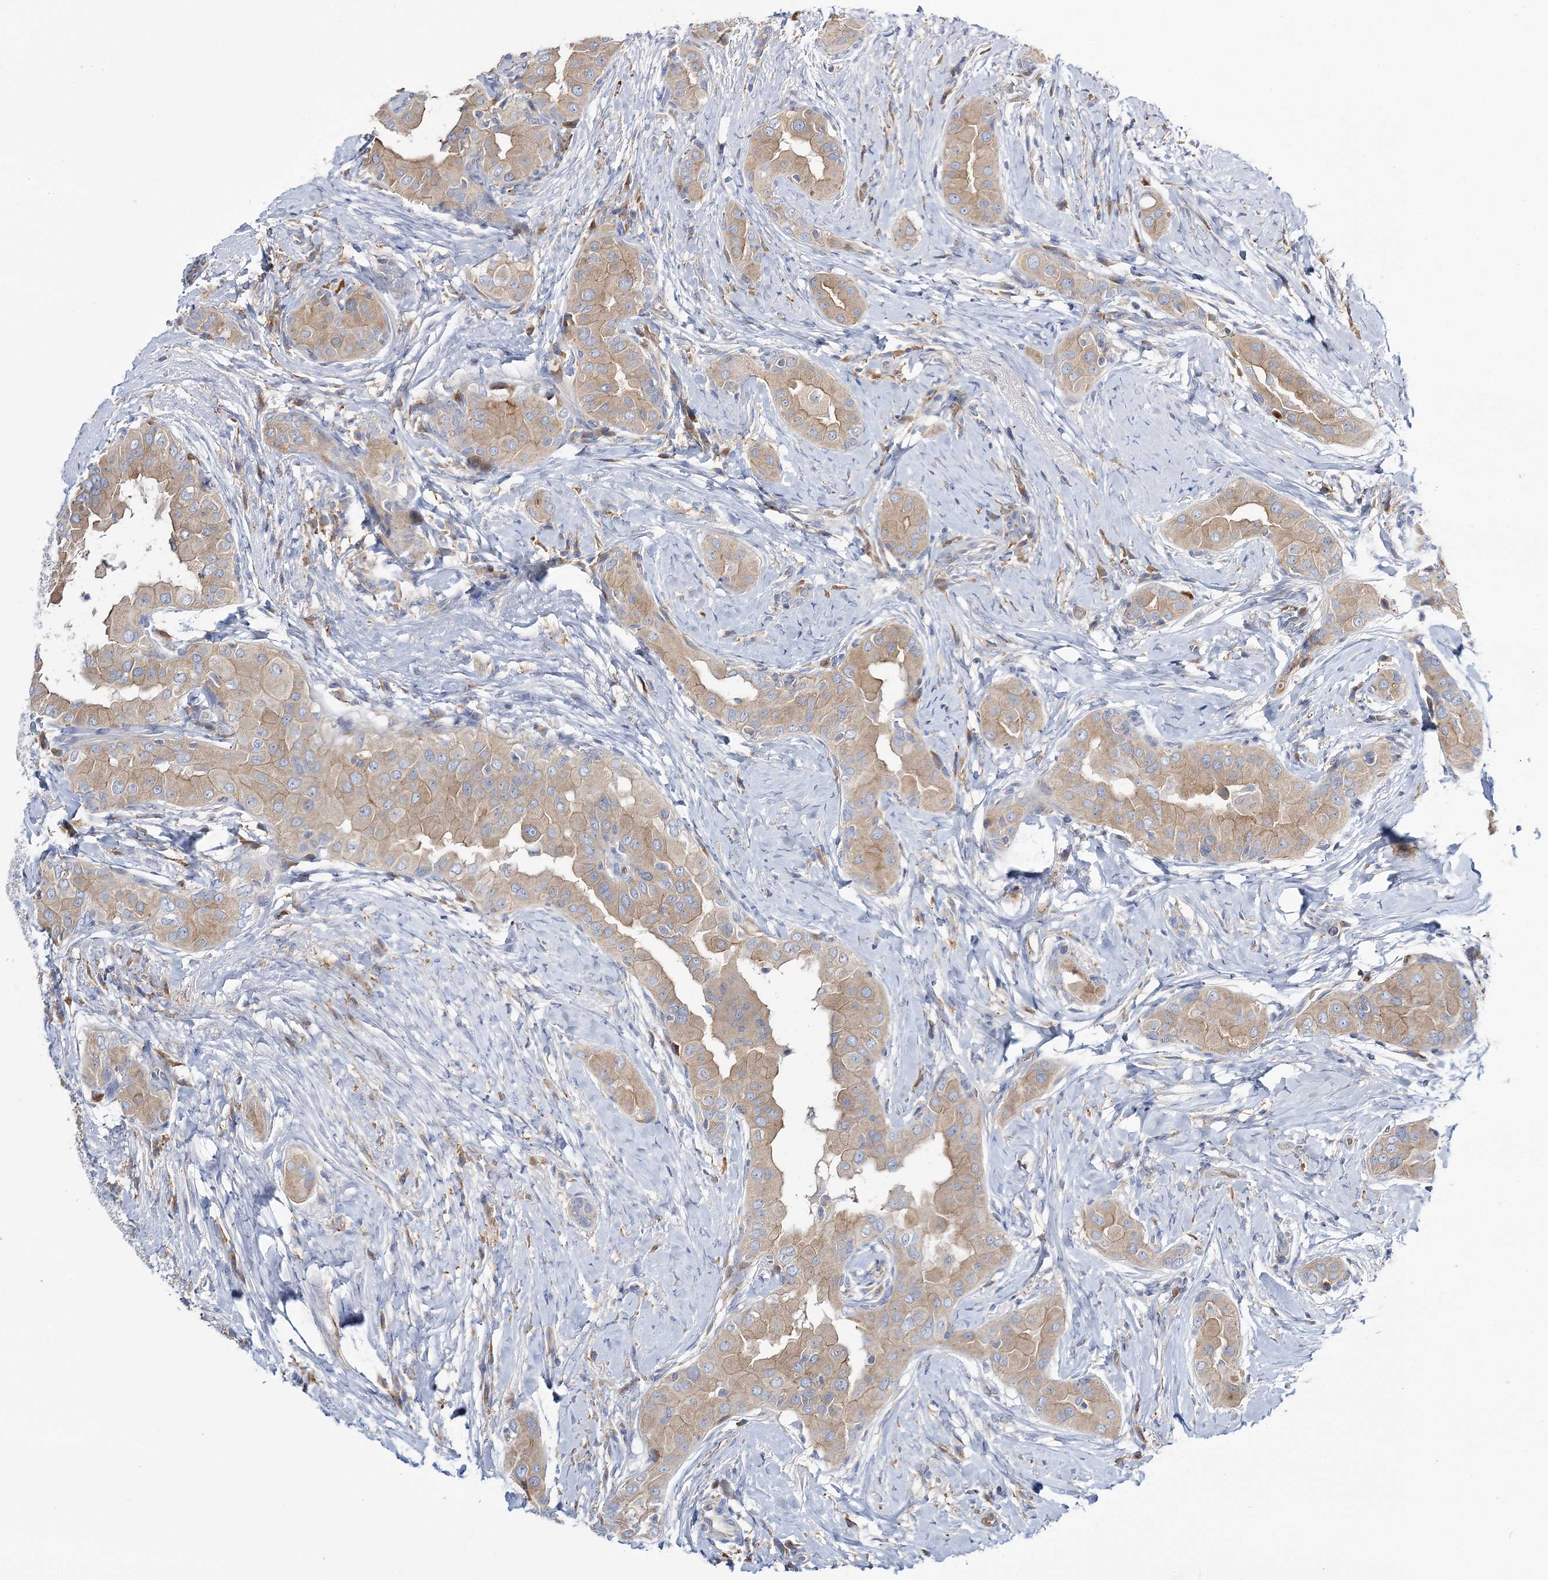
{"staining": {"intensity": "weak", "quantity": ">75%", "location": "cytoplasmic/membranous"}, "tissue": "thyroid cancer", "cell_type": "Tumor cells", "image_type": "cancer", "snomed": [{"axis": "morphology", "description": "Papillary adenocarcinoma, NOS"}, {"axis": "topography", "description": "Thyroid gland"}], "caption": "Immunohistochemical staining of human thyroid papillary adenocarcinoma reveals weak cytoplasmic/membranous protein positivity in about >75% of tumor cells. (brown staining indicates protein expression, while blue staining denotes nuclei).", "gene": "ATP11B", "patient": {"sex": "male", "age": 33}}